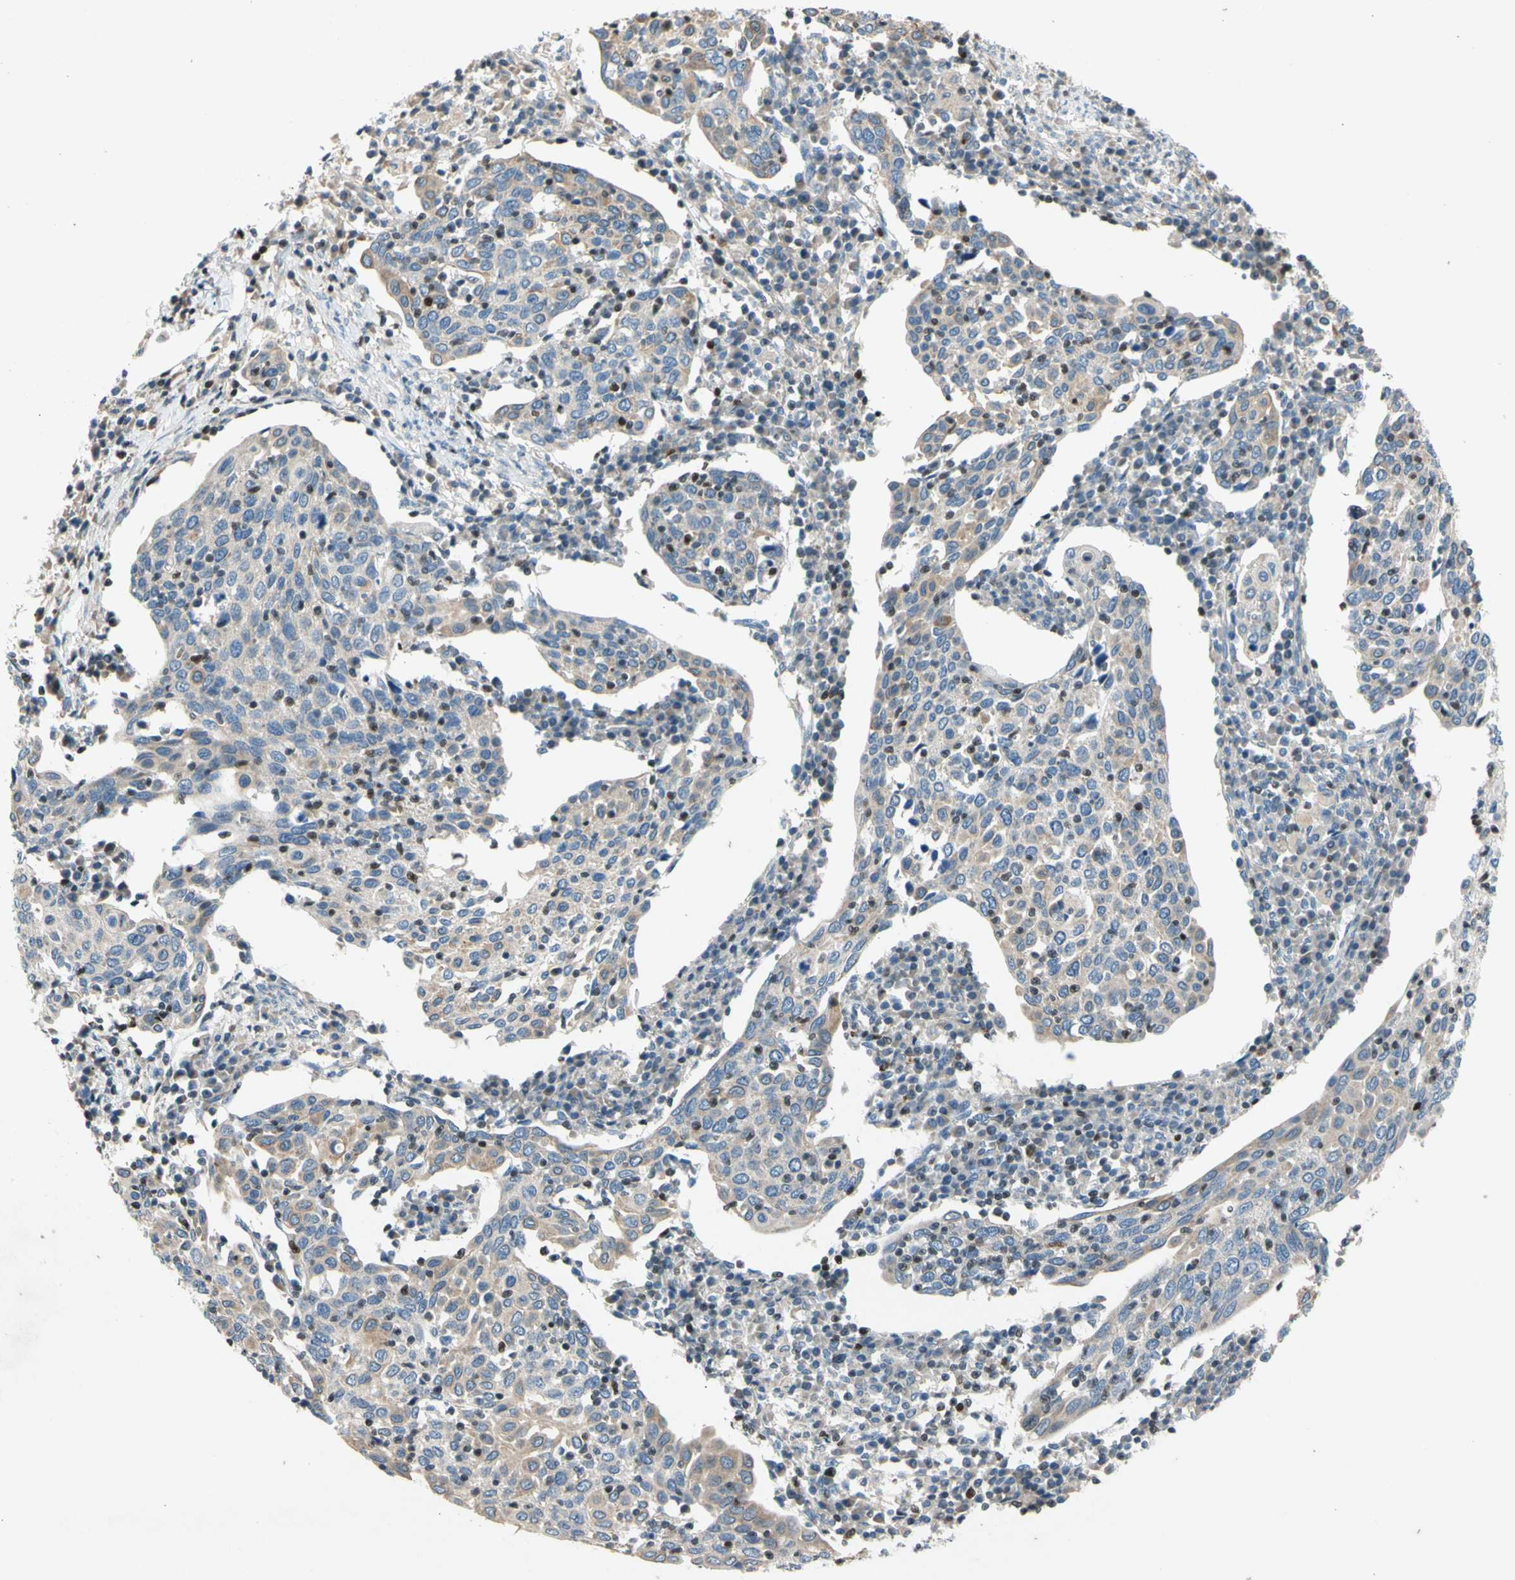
{"staining": {"intensity": "negative", "quantity": "none", "location": "none"}, "tissue": "cervical cancer", "cell_type": "Tumor cells", "image_type": "cancer", "snomed": [{"axis": "morphology", "description": "Squamous cell carcinoma, NOS"}, {"axis": "topography", "description": "Cervix"}], "caption": "Tumor cells are negative for protein expression in human cervical cancer (squamous cell carcinoma).", "gene": "TBX21", "patient": {"sex": "female", "age": 40}}